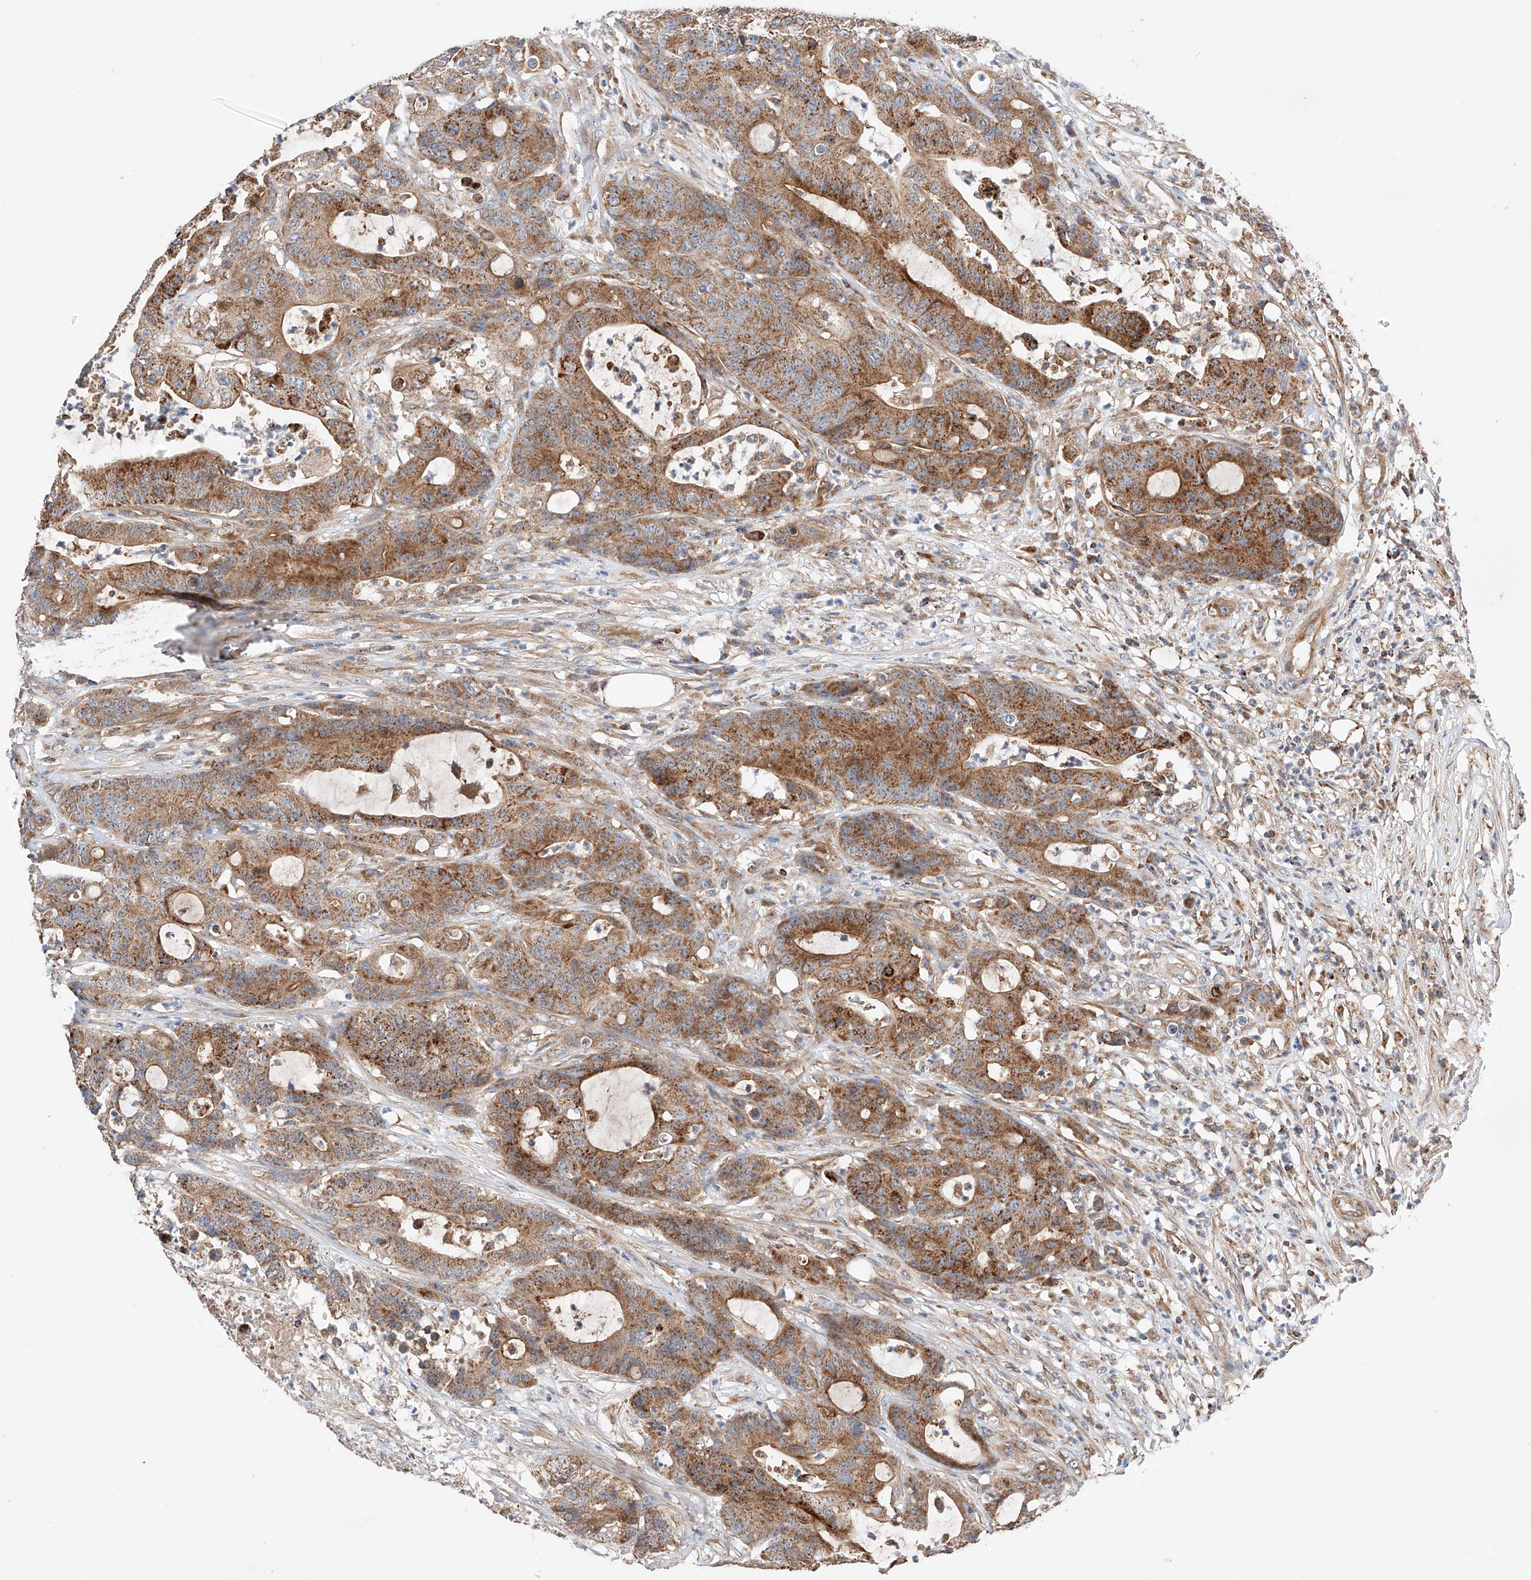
{"staining": {"intensity": "moderate", "quantity": ">75%", "location": "cytoplasmic/membranous"}, "tissue": "colorectal cancer", "cell_type": "Tumor cells", "image_type": "cancer", "snomed": [{"axis": "morphology", "description": "Adenocarcinoma, NOS"}, {"axis": "topography", "description": "Colon"}], "caption": "Human colorectal cancer stained with a protein marker demonstrates moderate staining in tumor cells.", "gene": "RUSC1", "patient": {"sex": "female", "age": 84}}